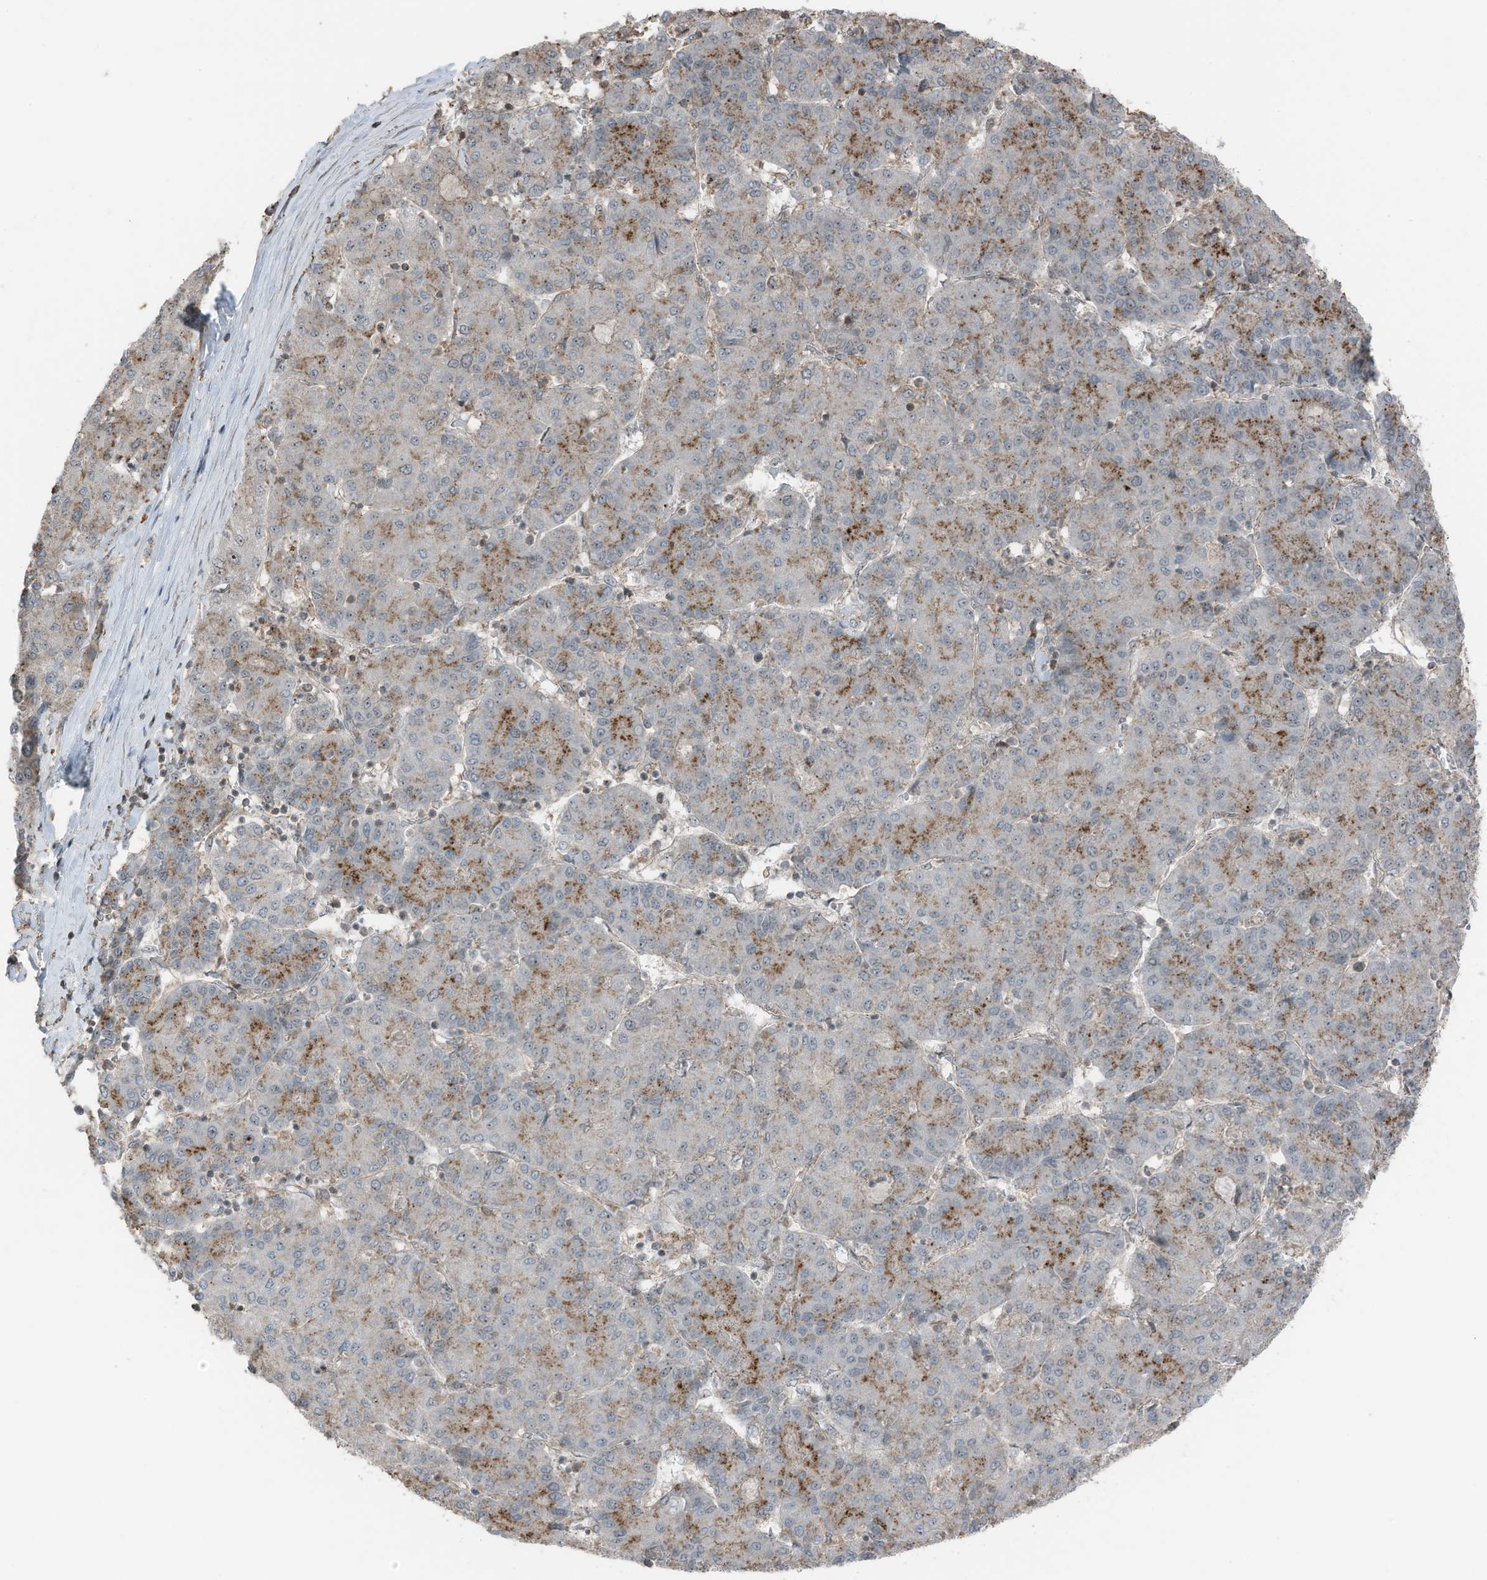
{"staining": {"intensity": "moderate", "quantity": "25%-75%", "location": "cytoplasmic/membranous"}, "tissue": "liver cancer", "cell_type": "Tumor cells", "image_type": "cancer", "snomed": [{"axis": "morphology", "description": "Carcinoma, Hepatocellular, NOS"}, {"axis": "topography", "description": "Liver"}], "caption": "A histopathology image showing moderate cytoplasmic/membranous expression in about 25%-75% of tumor cells in liver cancer (hepatocellular carcinoma), as visualized by brown immunohistochemical staining.", "gene": "UTP3", "patient": {"sex": "male", "age": 65}}